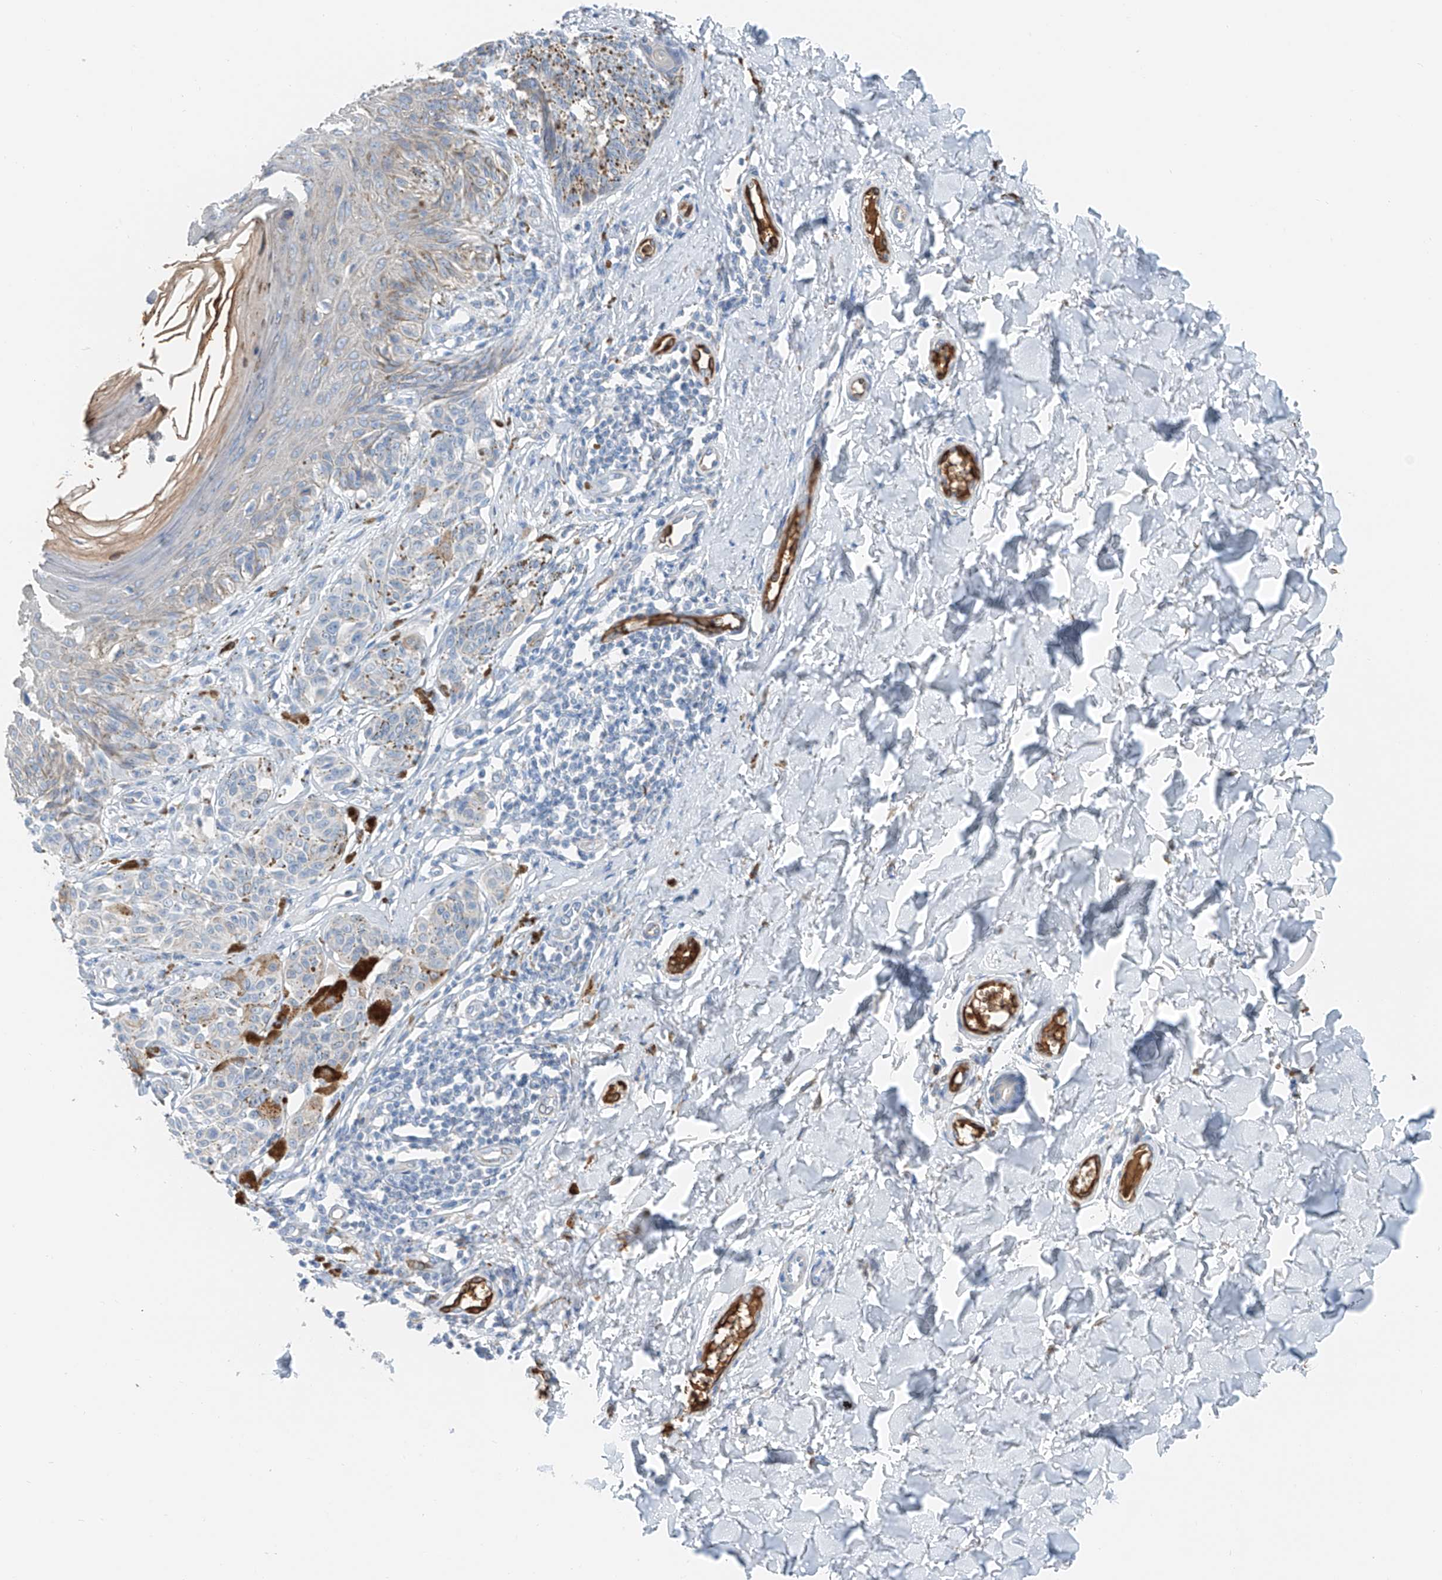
{"staining": {"intensity": "negative", "quantity": "none", "location": "none"}, "tissue": "melanoma", "cell_type": "Tumor cells", "image_type": "cancer", "snomed": [{"axis": "morphology", "description": "Malignant melanoma, NOS"}, {"axis": "topography", "description": "Skin"}], "caption": "IHC of malignant melanoma demonstrates no staining in tumor cells.", "gene": "PRSS23", "patient": {"sex": "male", "age": 53}}